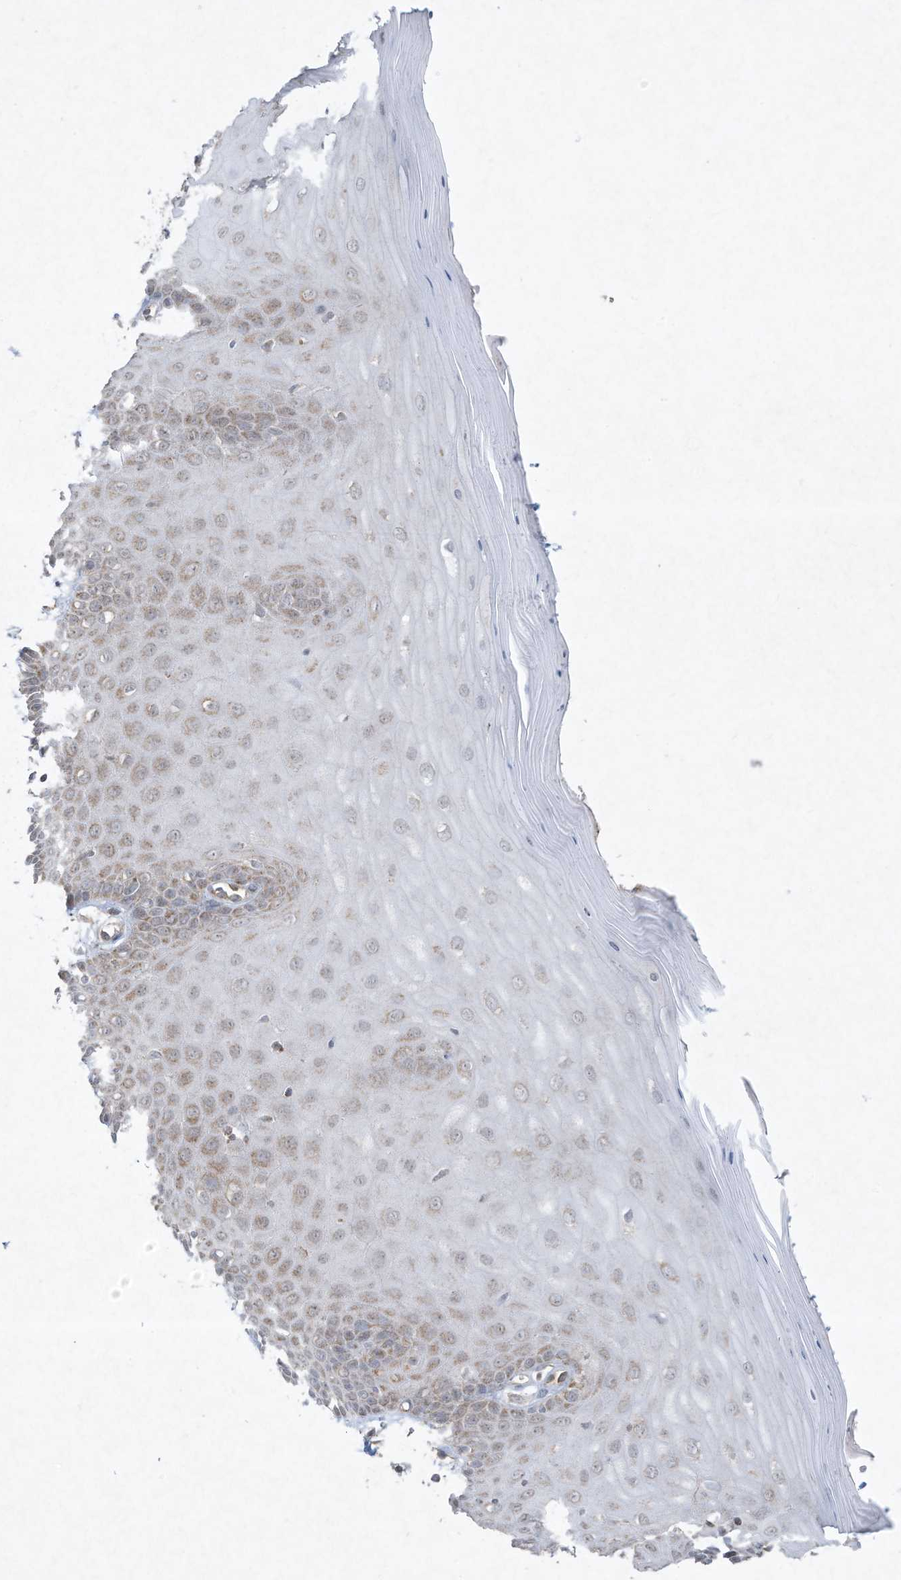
{"staining": {"intensity": "moderate", "quantity": ">75%", "location": "cytoplasmic/membranous,nuclear"}, "tissue": "cervix", "cell_type": "Glandular cells", "image_type": "normal", "snomed": [{"axis": "morphology", "description": "Normal tissue, NOS"}, {"axis": "topography", "description": "Cervix"}], "caption": "This is a micrograph of immunohistochemistry staining of benign cervix, which shows moderate positivity in the cytoplasmic/membranous,nuclear of glandular cells.", "gene": "CHRNA4", "patient": {"sex": "female", "age": 55}}